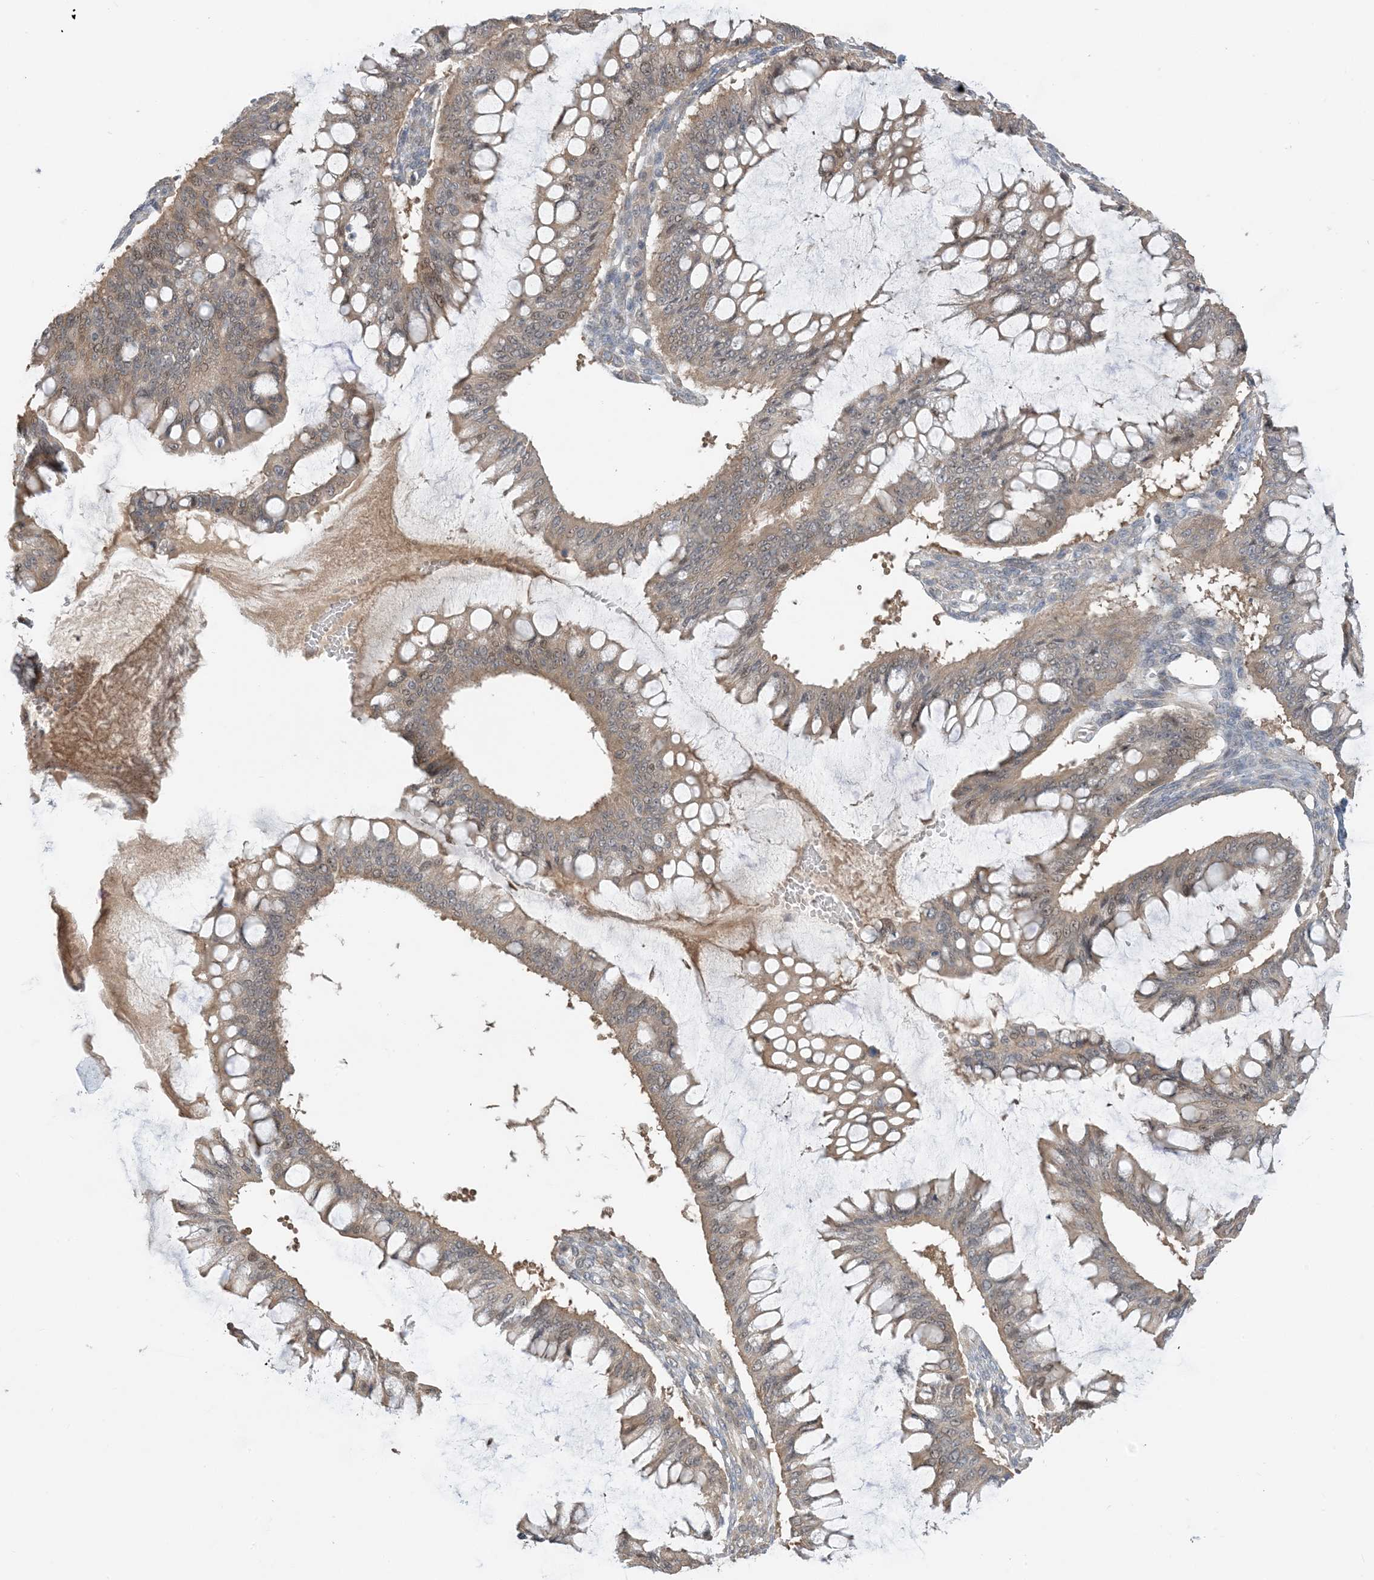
{"staining": {"intensity": "moderate", "quantity": ">75%", "location": "cytoplasmic/membranous"}, "tissue": "ovarian cancer", "cell_type": "Tumor cells", "image_type": "cancer", "snomed": [{"axis": "morphology", "description": "Cystadenocarcinoma, mucinous, NOS"}, {"axis": "topography", "description": "Ovary"}], "caption": "Tumor cells demonstrate moderate cytoplasmic/membranous positivity in about >75% of cells in ovarian mucinous cystadenocarcinoma.", "gene": "WDR26", "patient": {"sex": "female", "age": 73}}